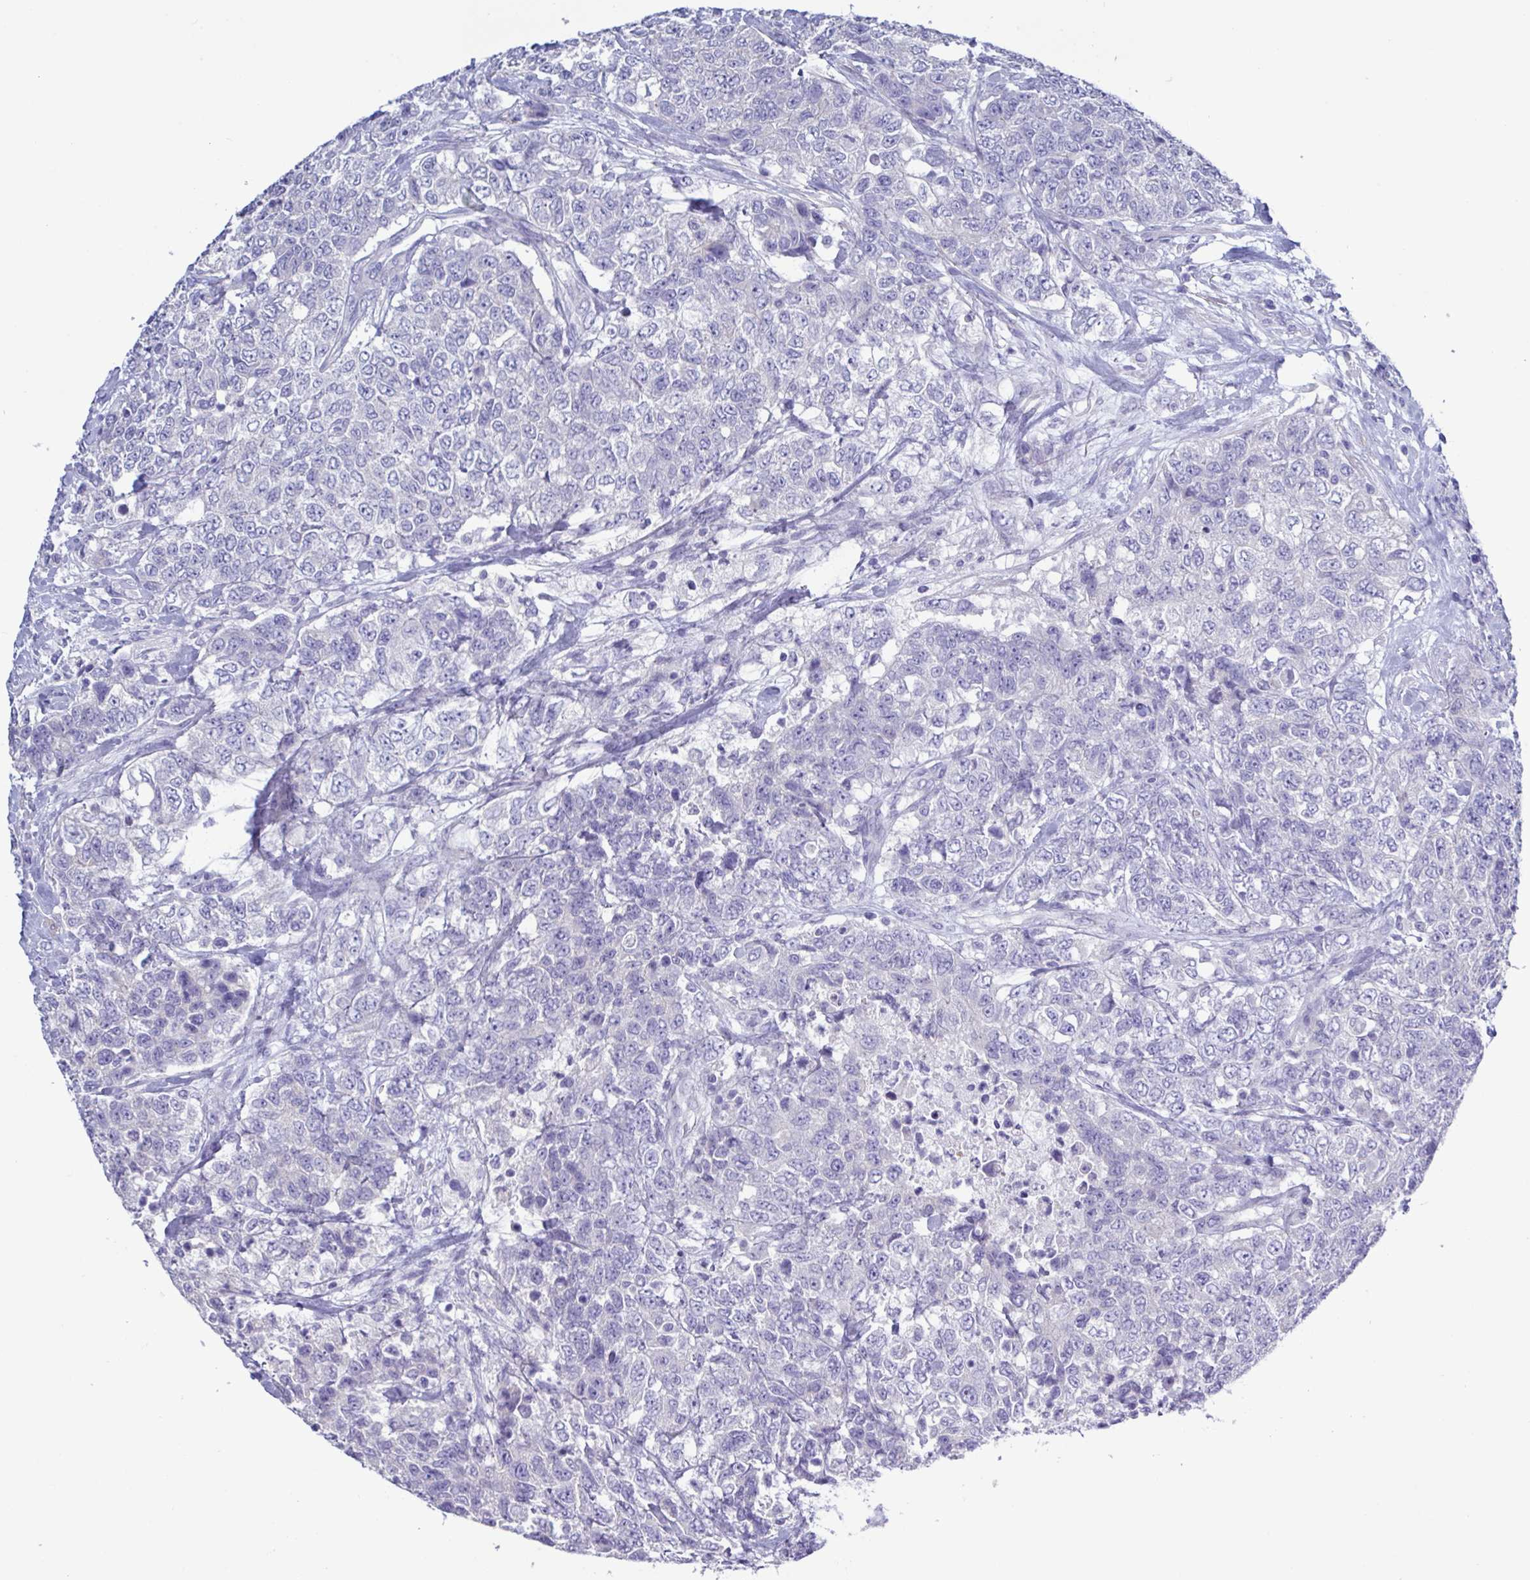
{"staining": {"intensity": "negative", "quantity": "none", "location": "none"}, "tissue": "urothelial cancer", "cell_type": "Tumor cells", "image_type": "cancer", "snomed": [{"axis": "morphology", "description": "Urothelial carcinoma, High grade"}, {"axis": "topography", "description": "Urinary bladder"}], "caption": "The image shows no staining of tumor cells in urothelial cancer.", "gene": "MED11", "patient": {"sex": "female", "age": 78}}